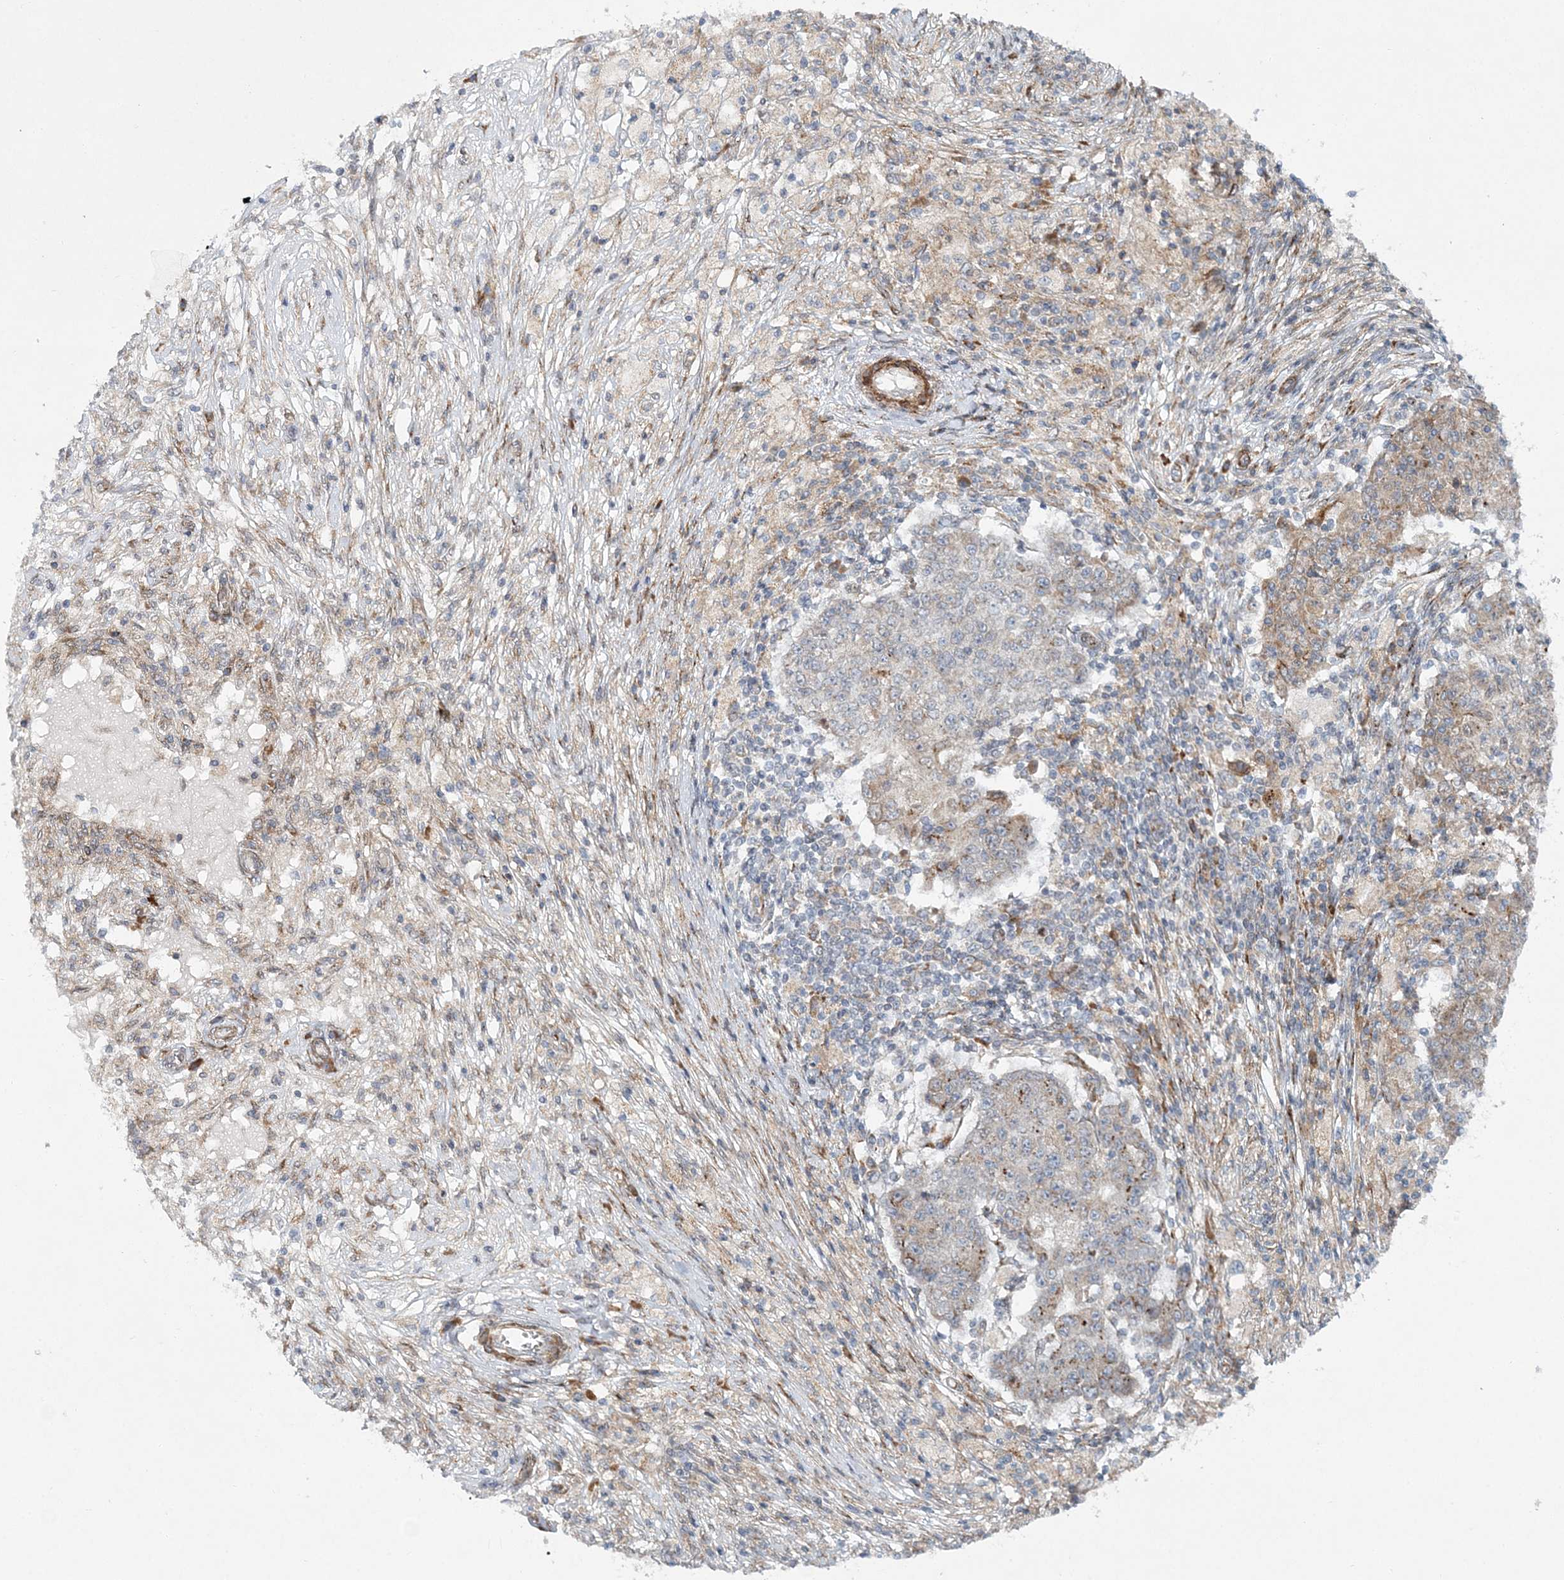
{"staining": {"intensity": "strong", "quantity": "<25%", "location": "cytoplasmic/membranous"}, "tissue": "ovarian cancer", "cell_type": "Tumor cells", "image_type": "cancer", "snomed": [{"axis": "morphology", "description": "Carcinoma, endometroid"}, {"axis": "topography", "description": "Ovary"}], "caption": "Ovarian cancer stained with a brown dye exhibits strong cytoplasmic/membranous positive positivity in approximately <25% of tumor cells.", "gene": "NBAS", "patient": {"sex": "female", "age": 42}}